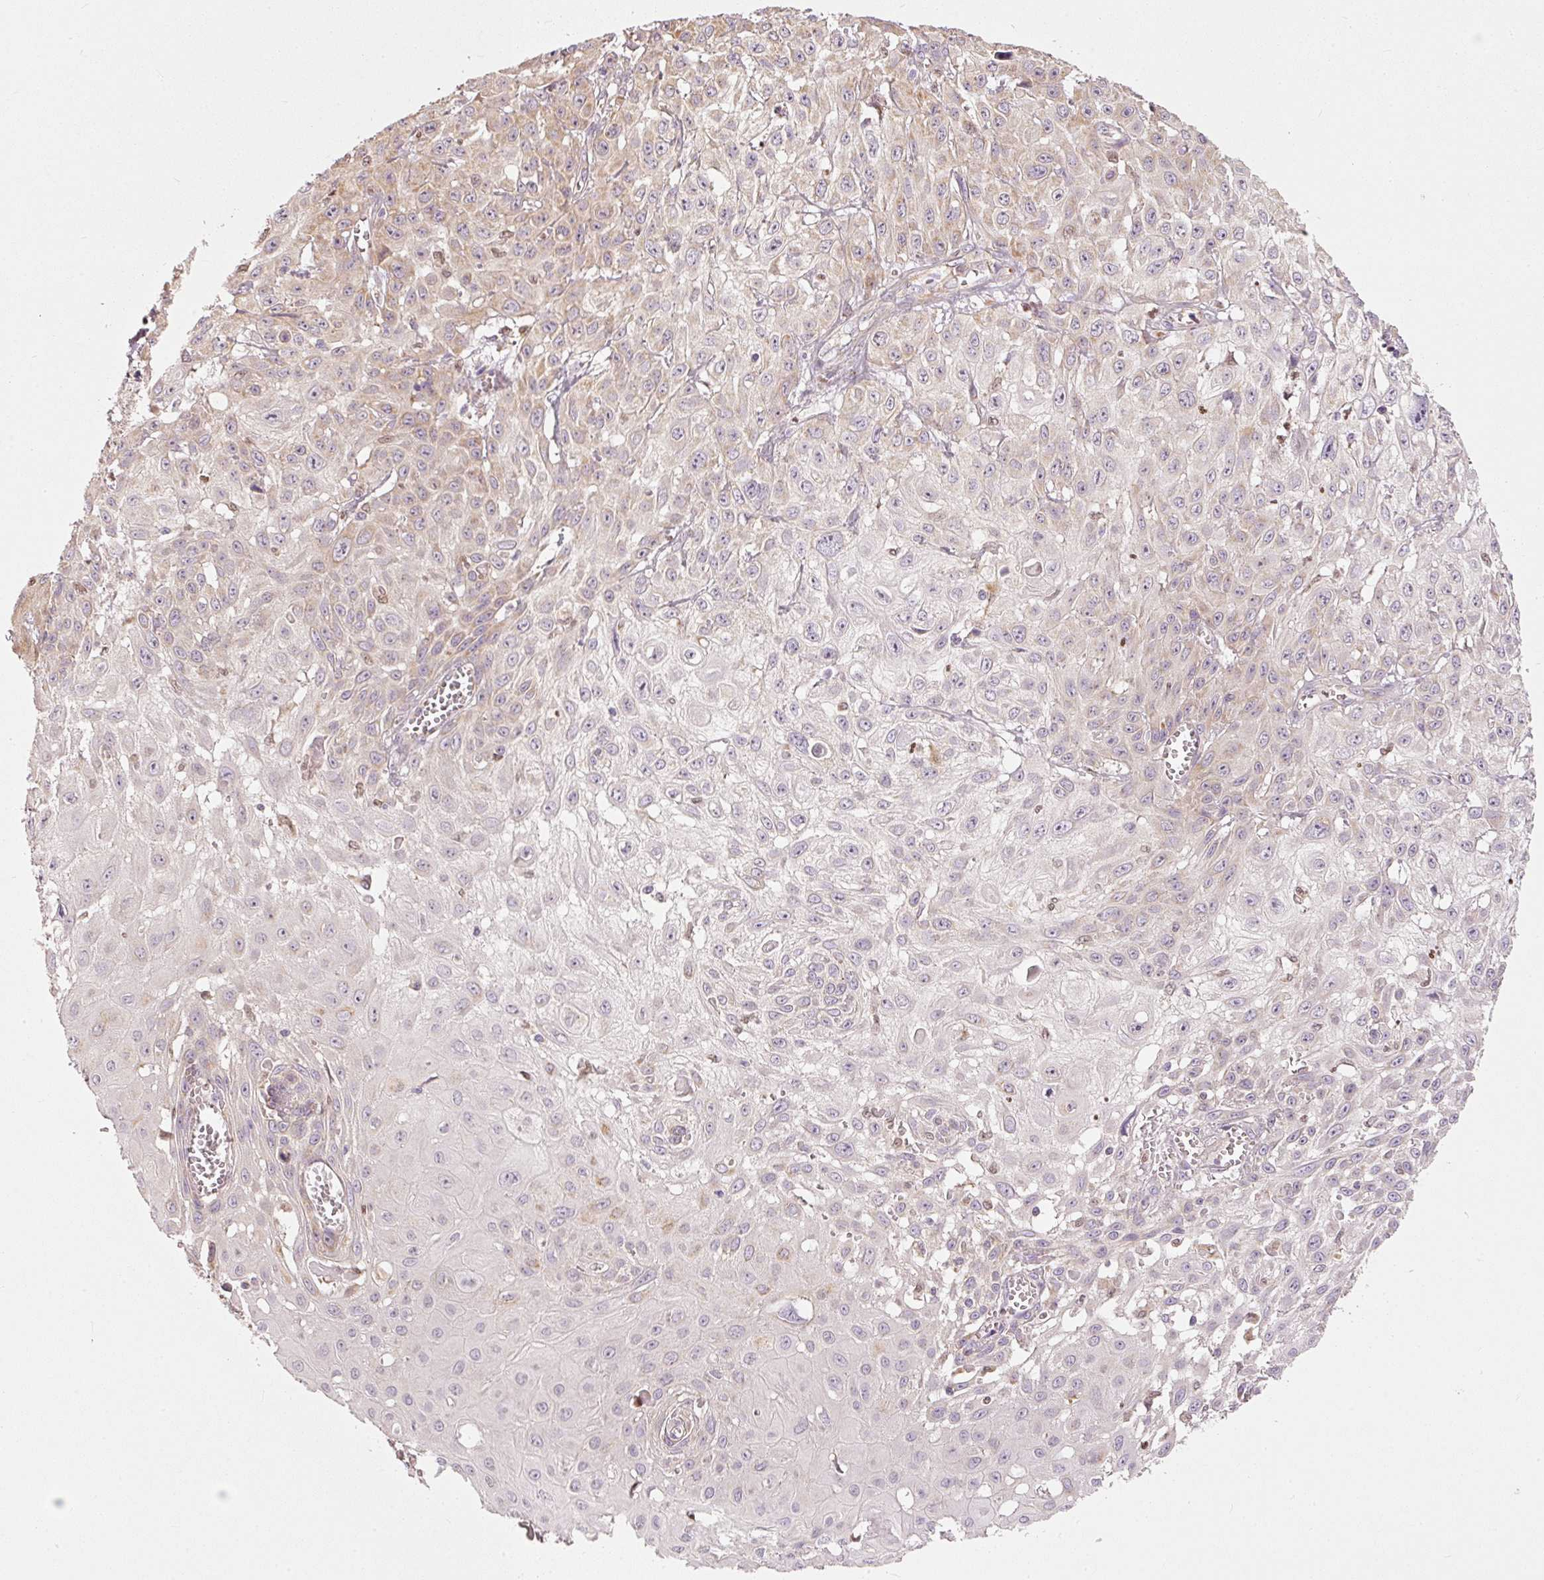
{"staining": {"intensity": "weak", "quantity": "25%-75%", "location": "cytoplasmic/membranous"}, "tissue": "skin cancer", "cell_type": "Tumor cells", "image_type": "cancer", "snomed": [{"axis": "morphology", "description": "Squamous cell carcinoma, NOS"}, {"axis": "topography", "description": "Skin"}, {"axis": "topography", "description": "Vulva"}], "caption": "Protein analysis of skin squamous cell carcinoma tissue displays weak cytoplasmic/membranous positivity in about 25%-75% of tumor cells.", "gene": "MTHFD1L", "patient": {"sex": "female", "age": 71}}